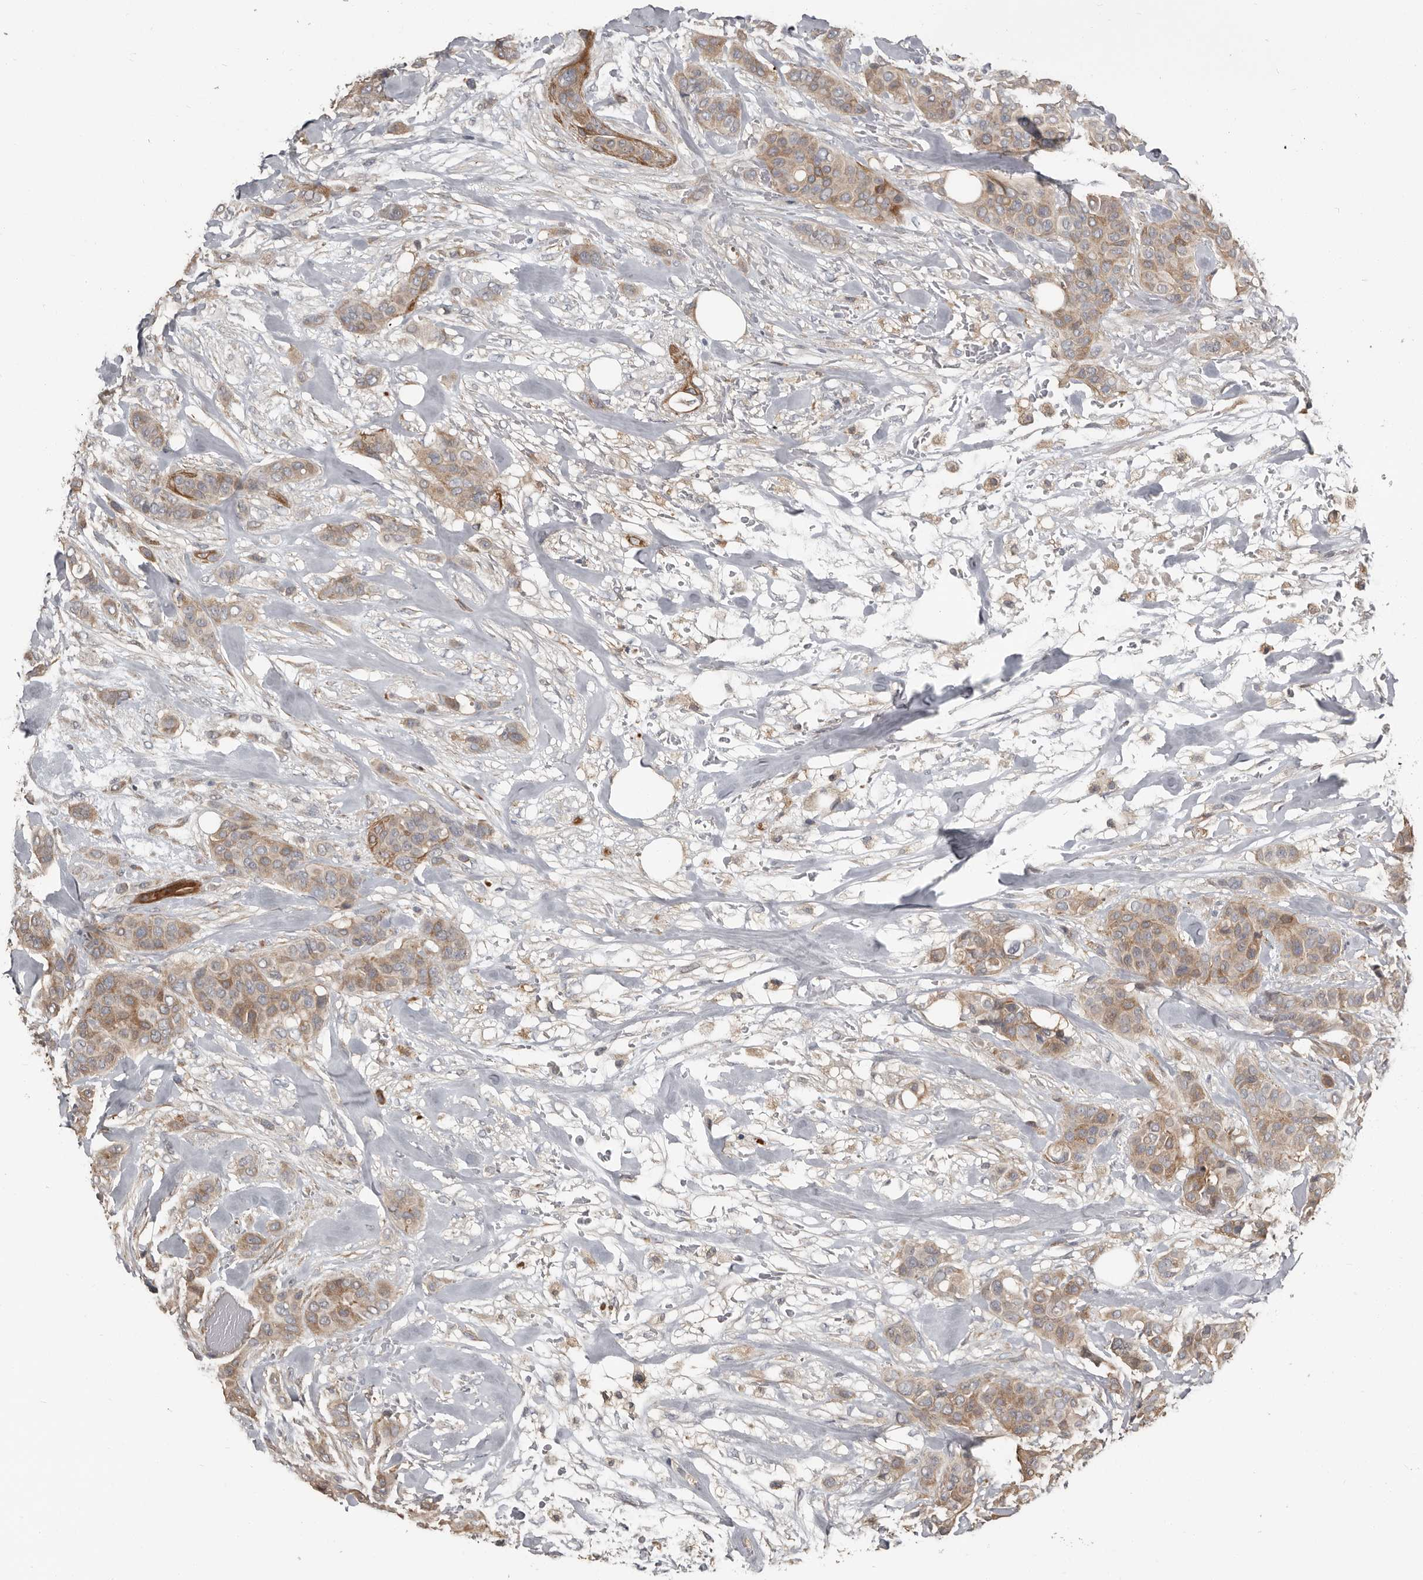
{"staining": {"intensity": "weak", "quantity": ">75%", "location": "cytoplasmic/membranous"}, "tissue": "breast cancer", "cell_type": "Tumor cells", "image_type": "cancer", "snomed": [{"axis": "morphology", "description": "Lobular carcinoma"}, {"axis": "topography", "description": "Breast"}], "caption": "Human breast cancer (lobular carcinoma) stained with a brown dye displays weak cytoplasmic/membranous positive positivity in about >75% of tumor cells.", "gene": "KCNJ8", "patient": {"sex": "female", "age": 51}}